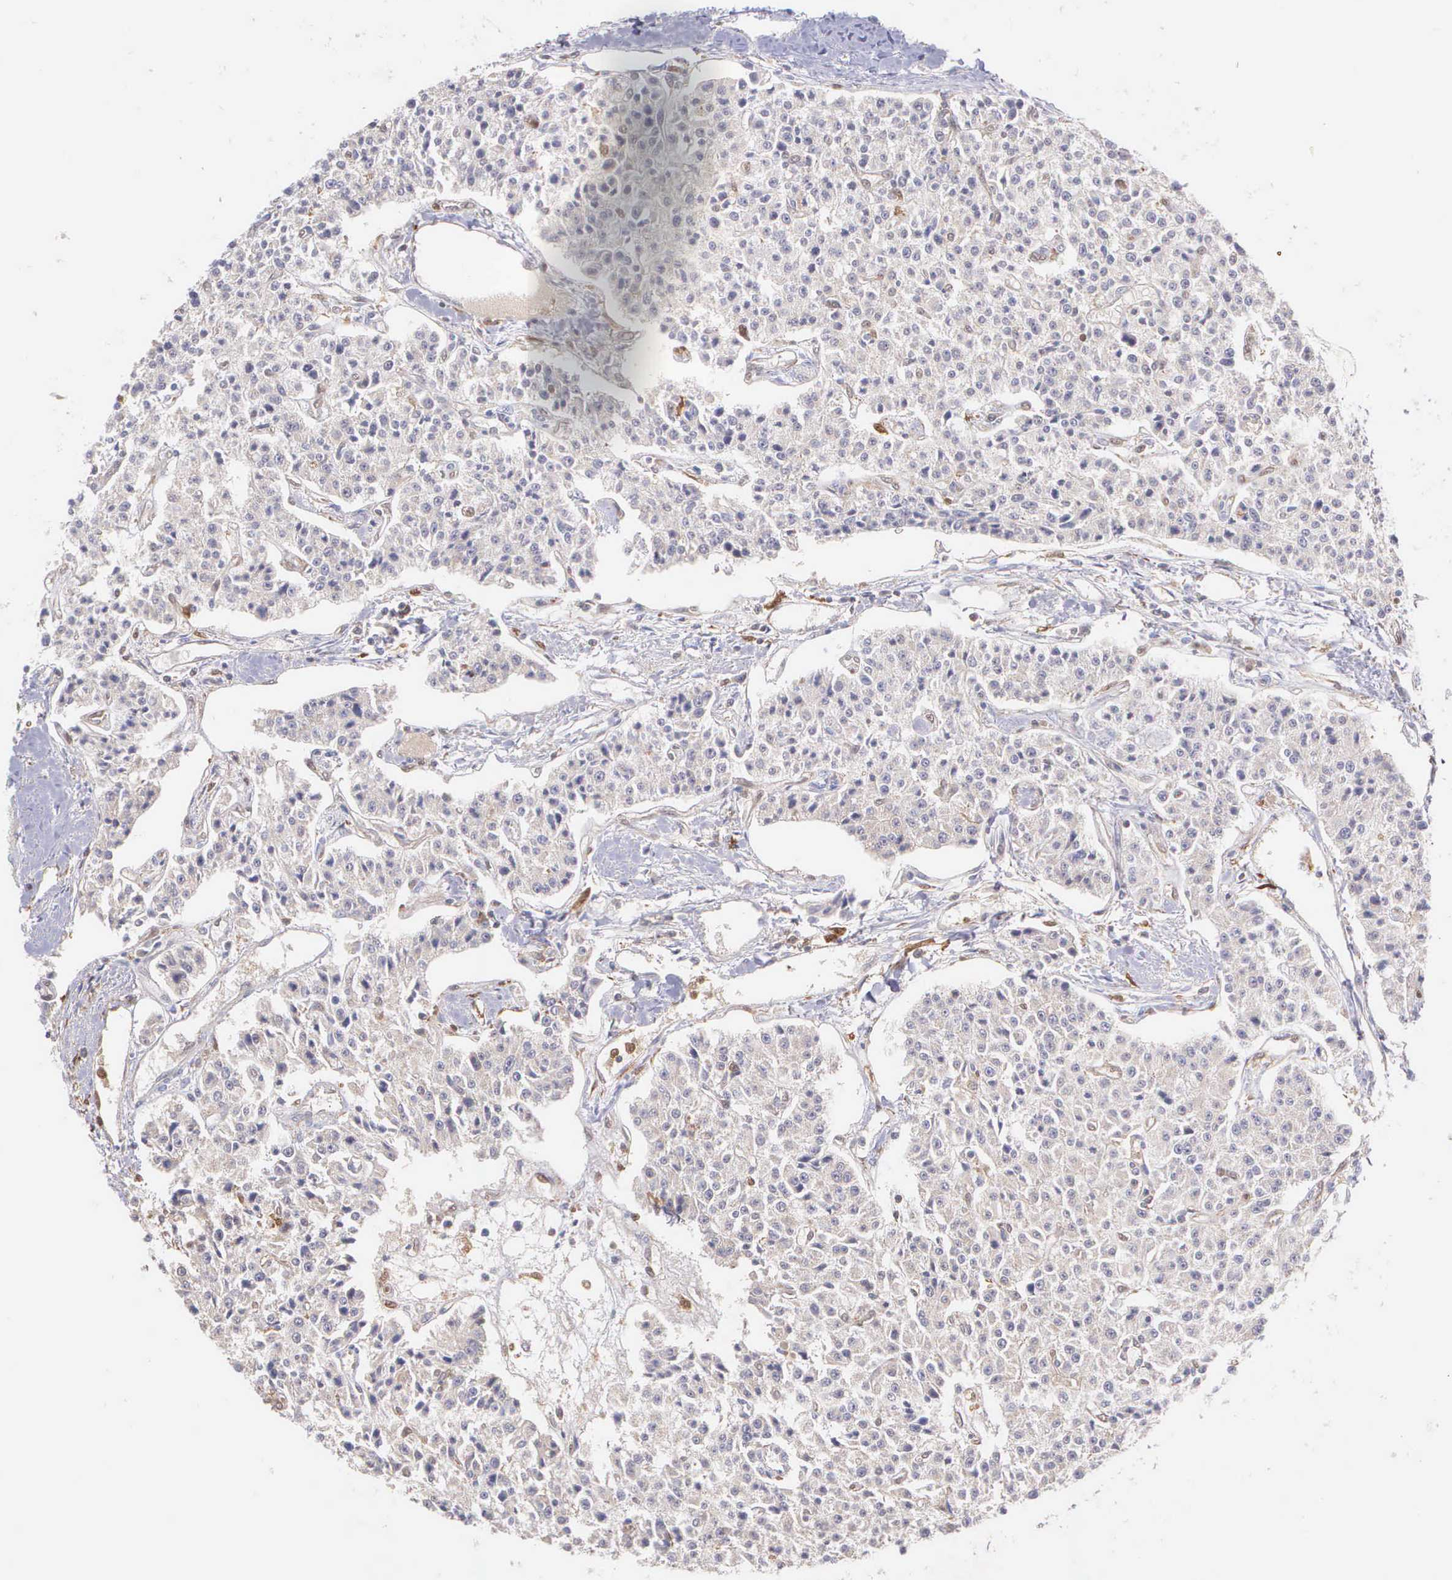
{"staining": {"intensity": "negative", "quantity": "none", "location": "none"}, "tissue": "carcinoid", "cell_type": "Tumor cells", "image_type": "cancer", "snomed": [{"axis": "morphology", "description": "Carcinoid, malignant, NOS"}, {"axis": "topography", "description": "Stomach"}], "caption": "Immunohistochemistry histopathology image of malignant carcinoid stained for a protein (brown), which exhibits no staining in tumor cells.", "gene": "BID", "patient": {"sex": "female", "age": 76}}